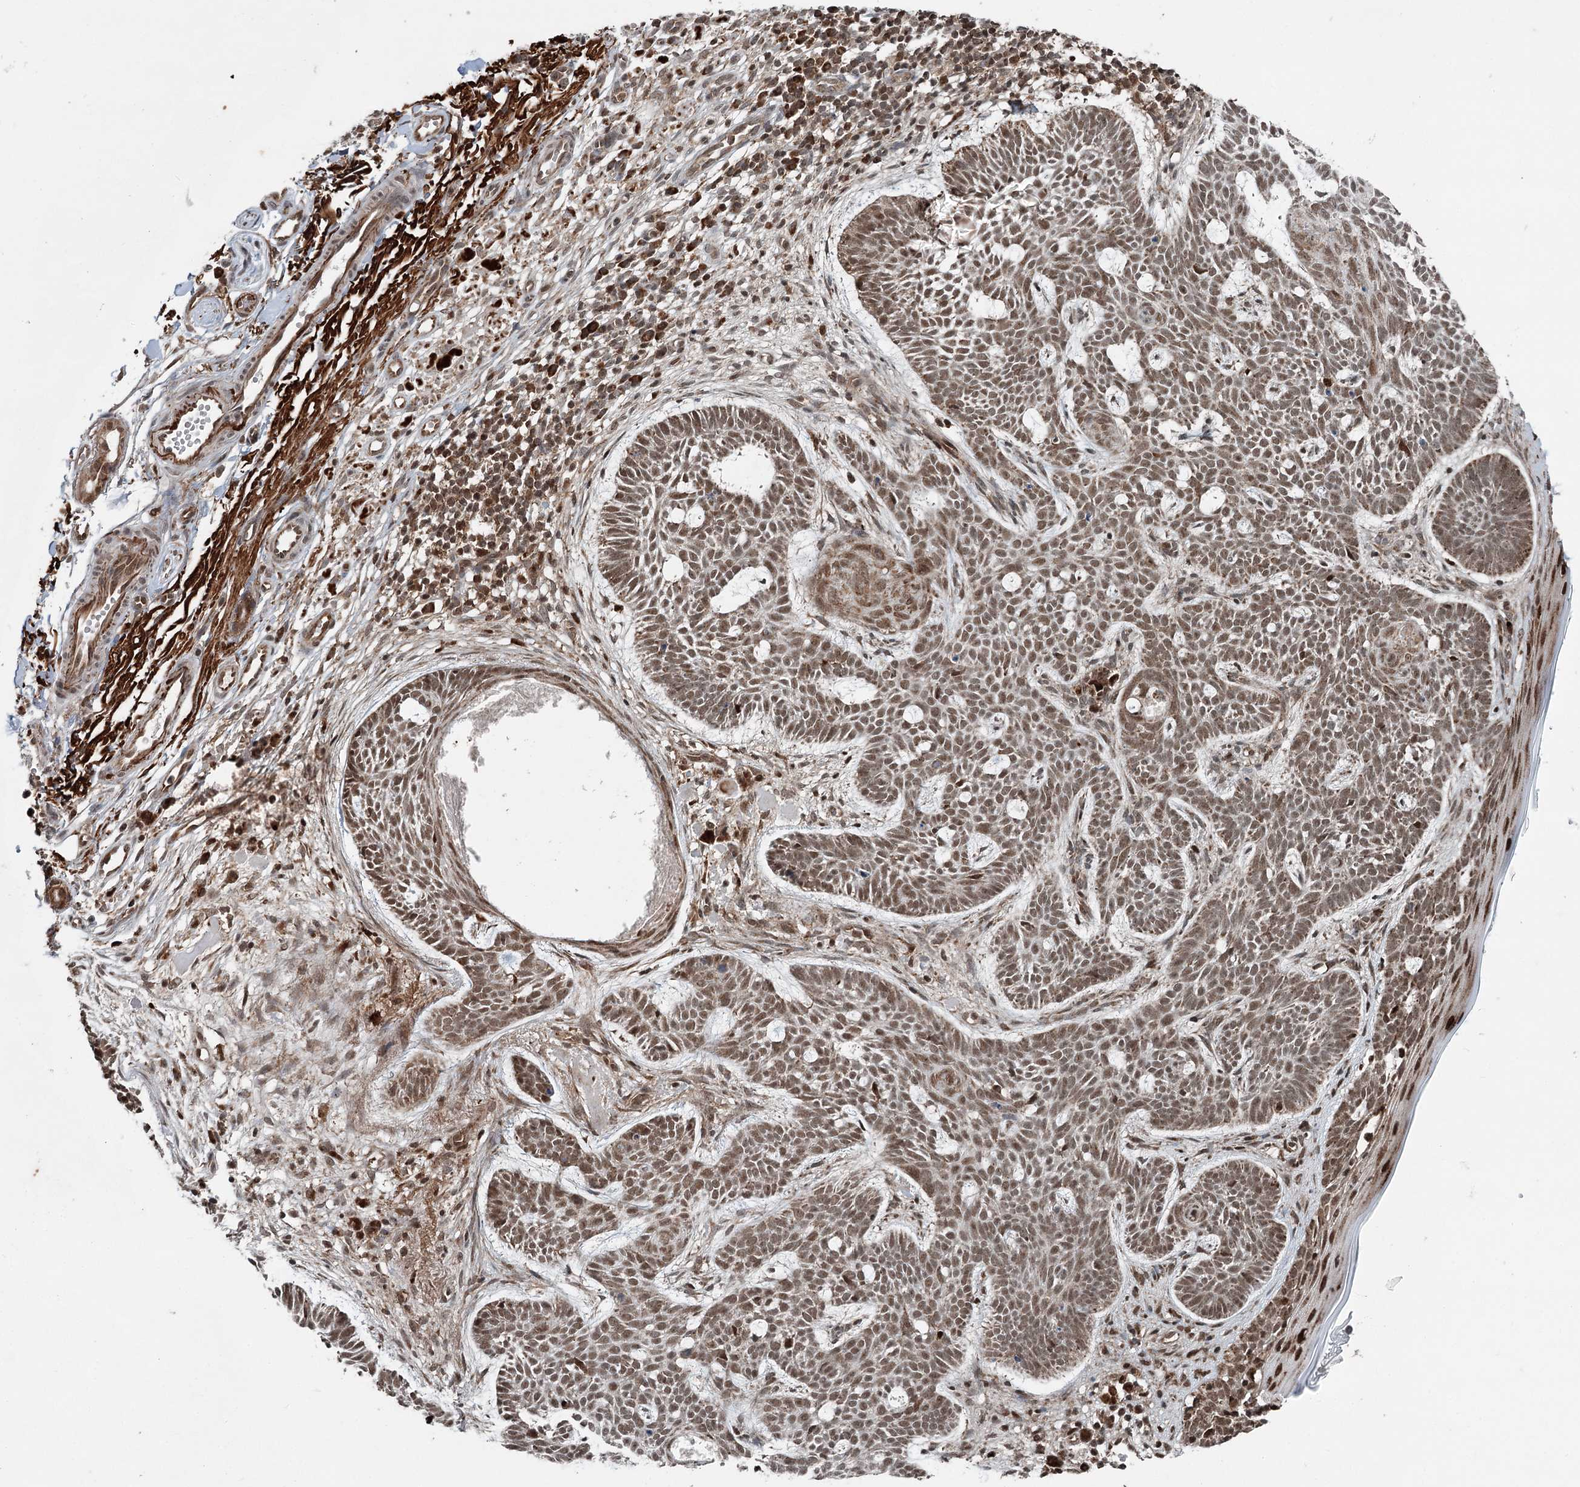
{"staining": {"intensity": "moderate", "quantity": ">75%", "location": "nuclear"}, "tissue": "skin cancer", "cell_type": "Tumor cells", "image_type": "cancer", "snomed": [{"axis": "morphology", "description": "Basal cell carcinoma"}, {"axis": "topography", "description": "Skin"}], "caption": "Tumor cells exhibit medium levels of moderate nuclear expression in about >75% of cells in skin basal cell carcinoma. Using DAB (brown) and hematoxylin (blue) stains, captured at high magnification using brightfield microscopy.", "gene": "WAPL", "patient": {"sex": "male", "age": 85}}